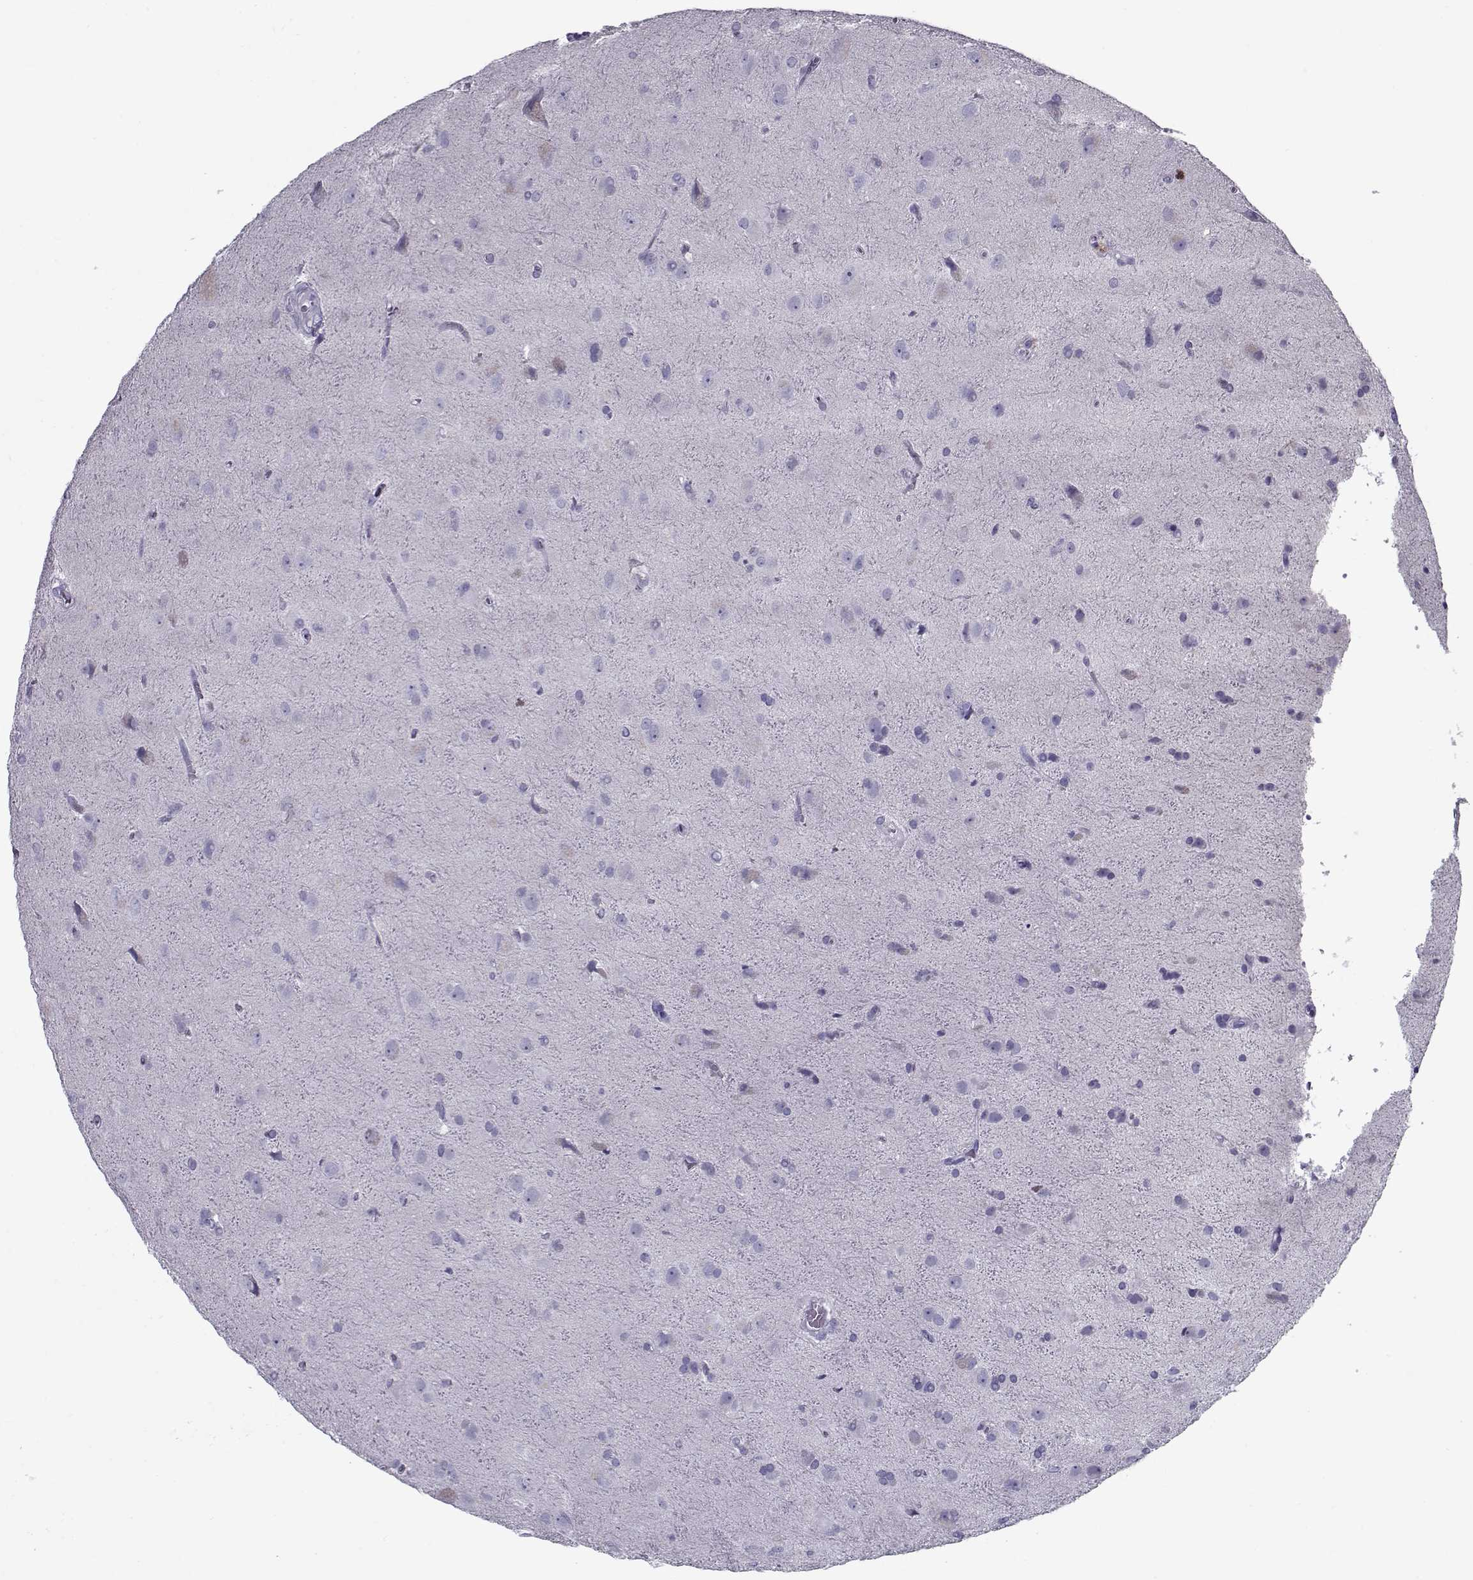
{"staining": {"intensity": "negative", "quantity": "none", "location": "none"}, "tissue": "glioma", "cell_type": "Tumor cells", "image_type": "cancer", "snomed": [{"axis": "morphology", "description": "Glioma, malignant, Low grade"}, {"axis": "topography", "description": "Brain"}], "caption": "Tumor cells show no significant protein positivity in glioma. The staining was performed using DAB to visualize the protein expression in brown, while the nuclei were stained in blue with hematoxylin (Magnification: 20x).", "gene": "GAGE2A", "patient": {"sex": "male", "age": 58}}